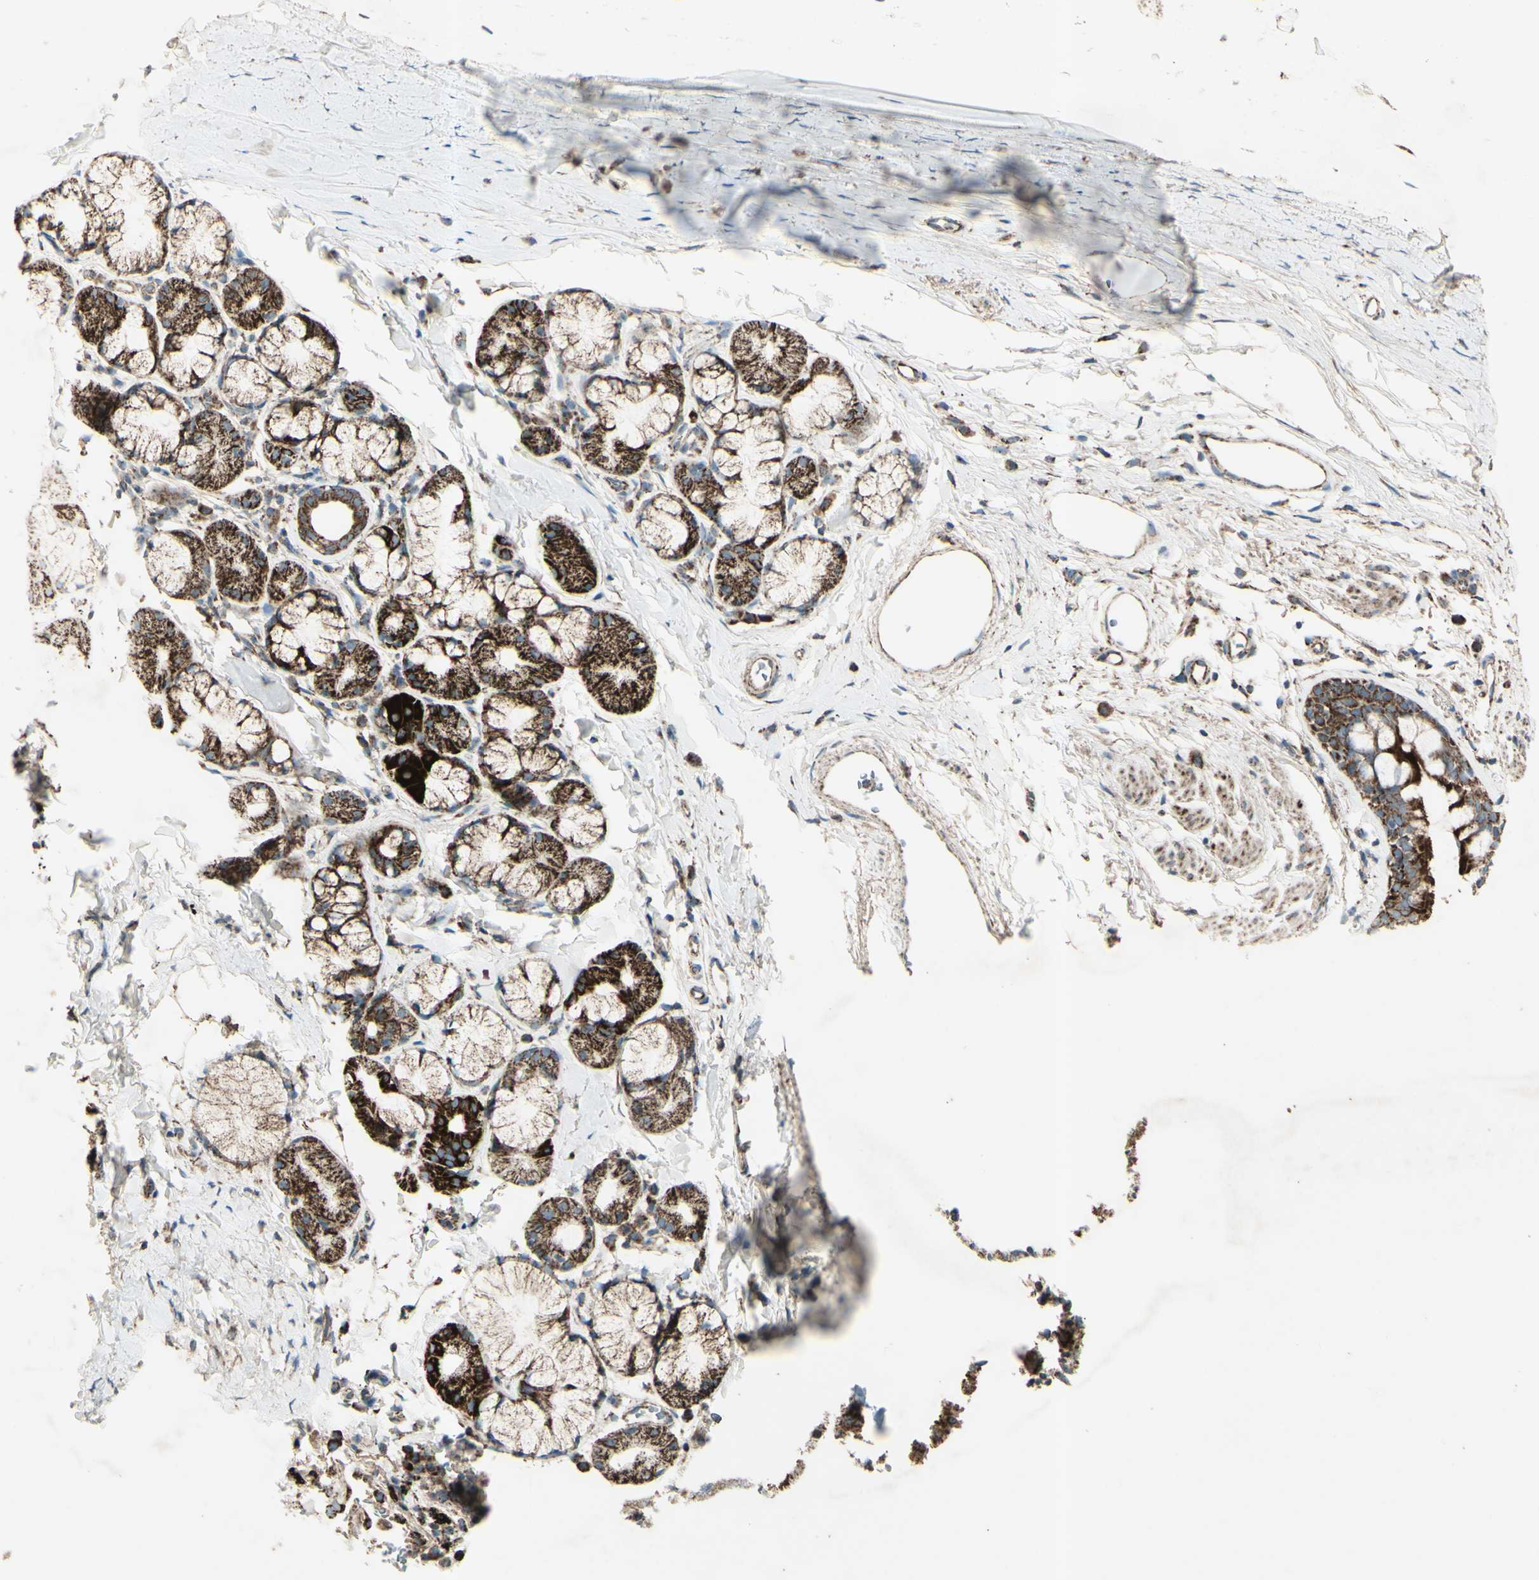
{"staining": {"intensity": "strong", "quantity": ">75%", "location": "cytoplasmic/membranous"}, "tissue": "bronchus", "cell_type": "Respiratory epithelial cells", "image_type": "normal", "snomed": [{"axis": "morphology", "description": "Normal tissue, NOS"}, {"axis": "morphology", "description": "Malignant melanoma, Metastatic site"}, {"axis": "topography", "description": "Bronchus"}, {"axis": "topography", "description": "Lung"}], "caption": "Immunohistochemistry (IHC) micrograph of normal bronchus: human bronchus stained using IHC shows high levels of strong protein expression localized specifically in the cytoplasmic/membranous of respiratory epithelial cells, appearing as a cytoplasmic/membranous brown color.", "gene": "RHOT1", "patient": {"sex": "male", "age": 64}}